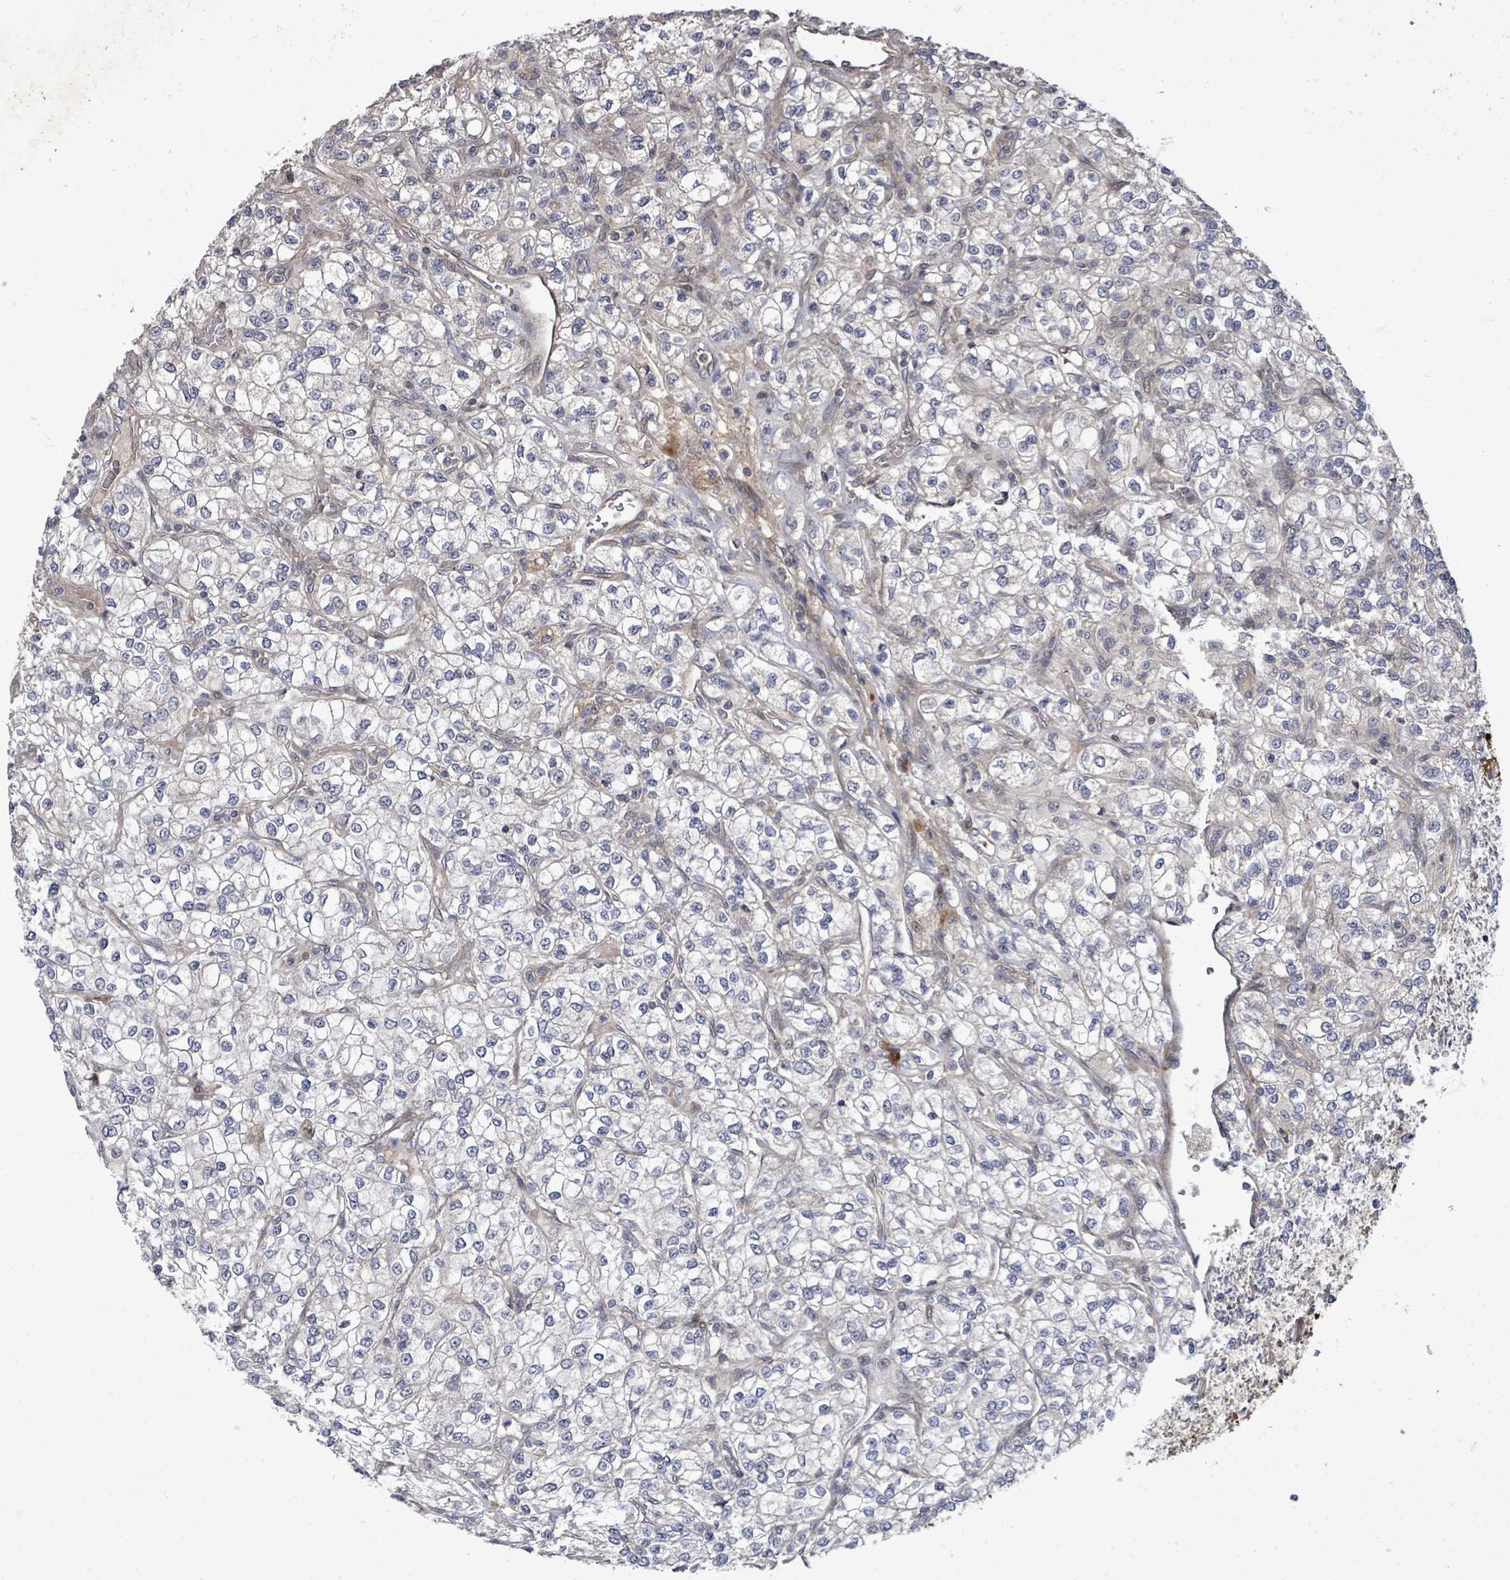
{"staining": {"intensity": "negative", "quantity": "none", "location": "none"}, "tissue": "renal cancer", "cell_type": "Tumor cells", "image_type": "cancer", "snomed": [{"axis": "morphology", "description": "Adenocarcinoma, NOS"}, {"axis": "topography", "description": "Kidney"}], "caption": "IHC image of neoplastic tissue: renal cancer (adenocarcinoma) stained with DAB exhibits no significant protein expression in tumor cells.", "gene": "KRTAP27-1", "patient": {"sex": "male", "age": 80}}